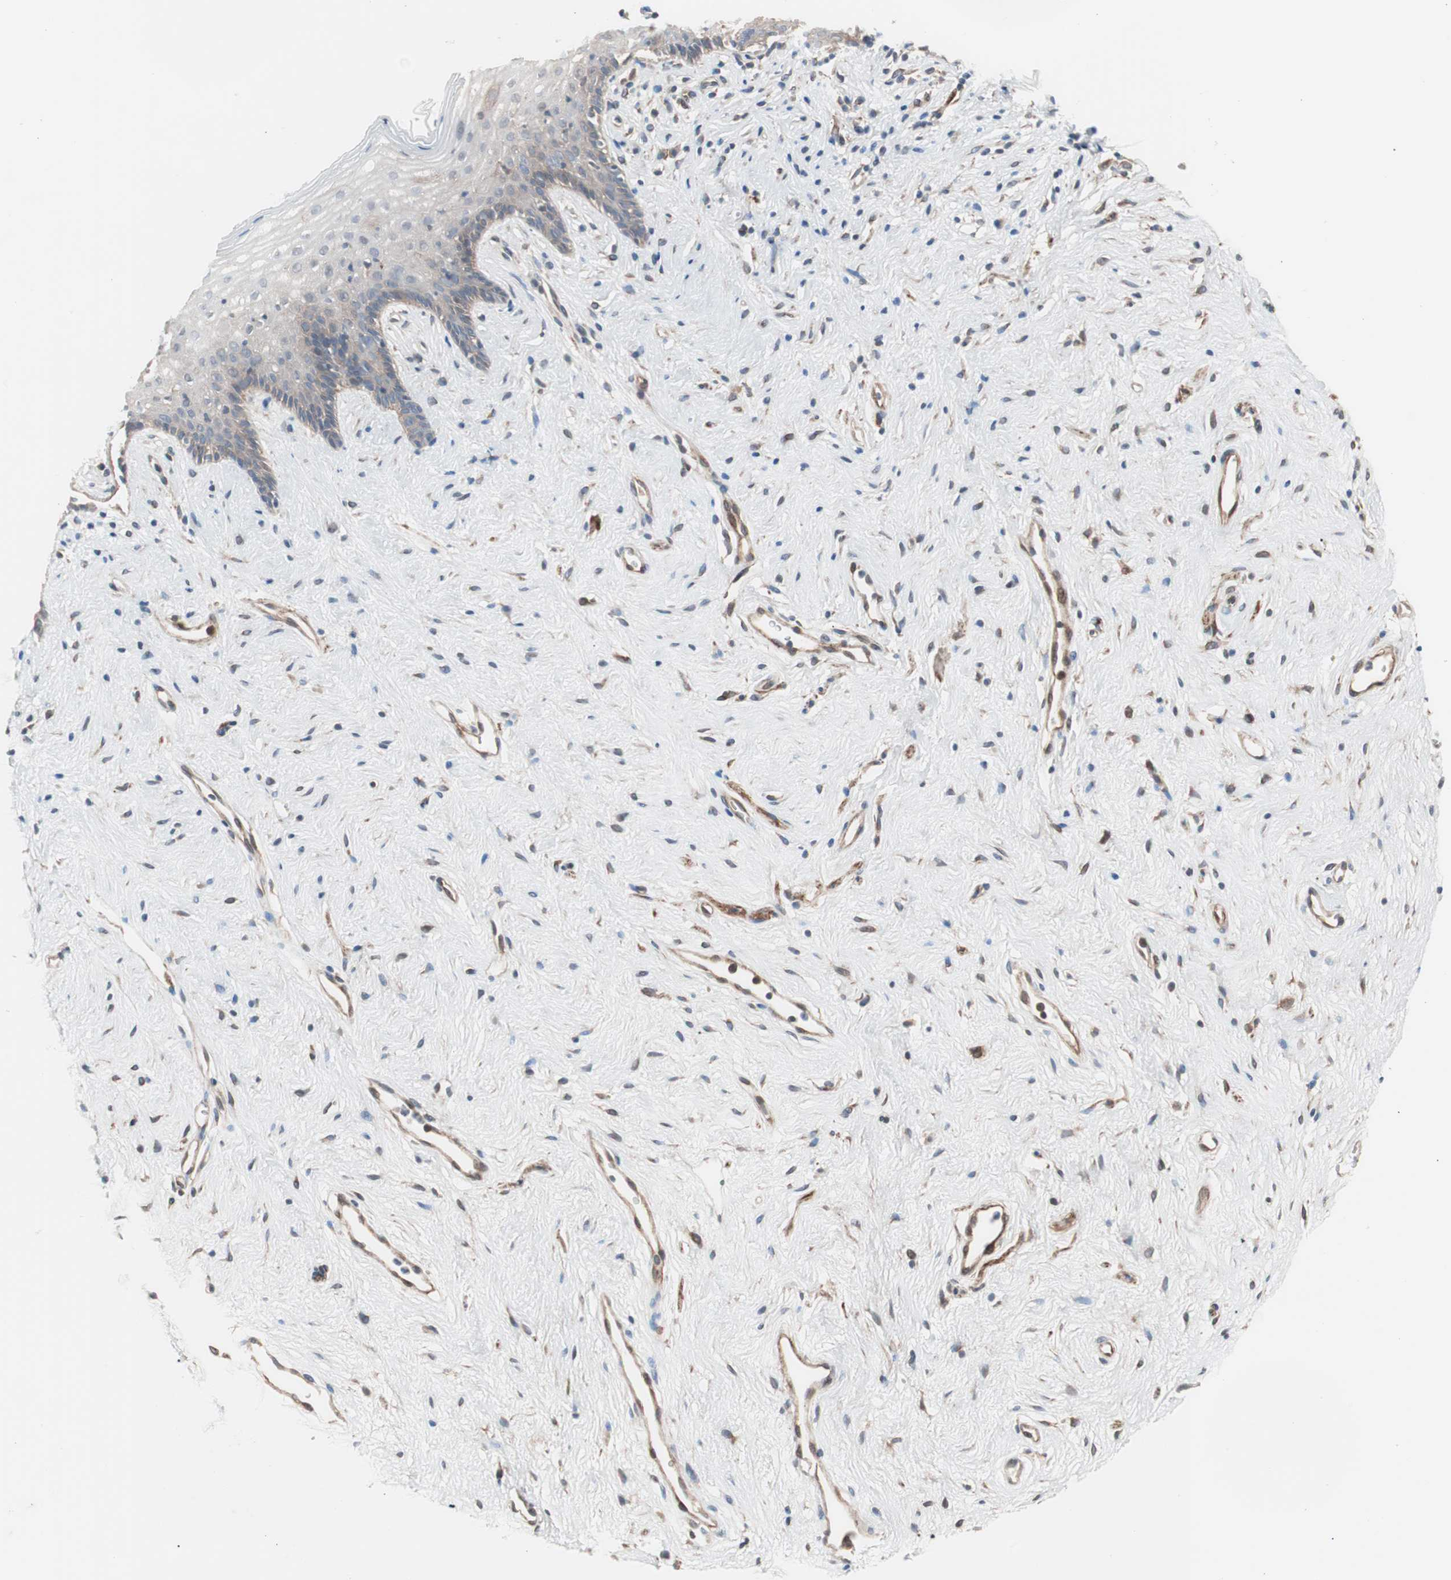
{"staining": {"intensity": "weak", "quantity": "<25%", "location": "cytoplasmic/membranous"}, "tissue": "vagina", "cell_type": "Squamous epithelial cells", "image_type": "normal", "snomed": [{"axis": "morphology", "description": "Normal tissue, NOS"}, {"axis": "topography", "description": "Vagina"}], "caption": "An IHC histopathology image of normal vagina is shown. There is no staining in squamous epithelial cells of vagina. (Stains: DAB (3,3'-diaminobenzidine) immunohistochemistry (IHC) with hematoxylin counter stain, Microscopy: brightfield microscopy at high magnification).", "gene": "SMG1", "patient": {"sex": "female", "age": 44}}